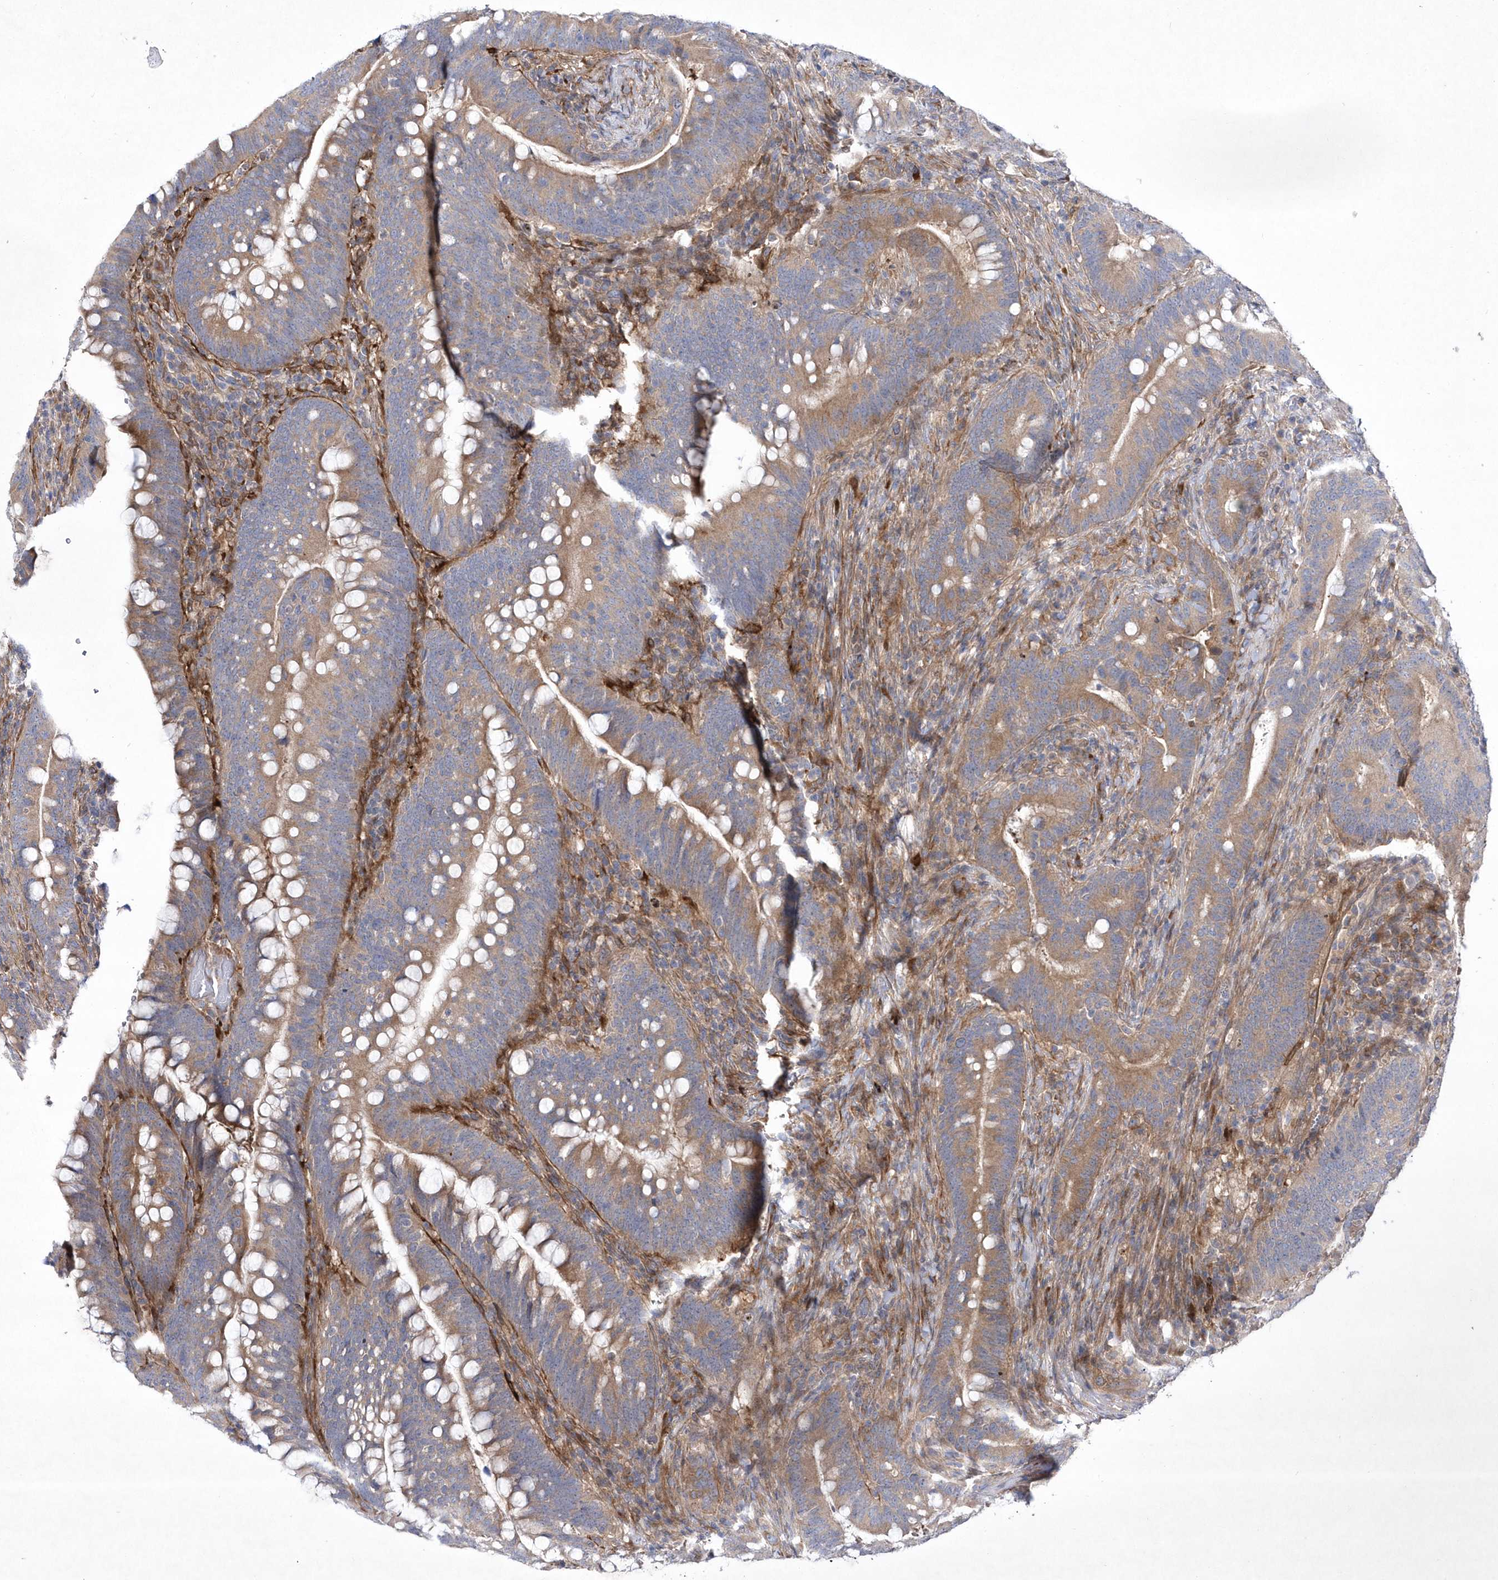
{"staining": {"intensity": "moderate", "quantity": ">75%", "location": "cytoplasmic/membranous"}, "tissue": "colorectal cancer", "cell_type": "Tumor cells", "image_type": "cancer", "snomed": [{"axis": "morphology", "description": "Adenocarcinoma, NOS"}, {"axis": "topography", "description": "Colon"}], "caption": "Immunohistochemical staining of human colorectal cancer reveals medium levels of moderate cytoplasmic/membranous protein expression in about >75% of tumor cells.", "gene": "DSPP", "patient": {"sex": "female", "age": 66}}